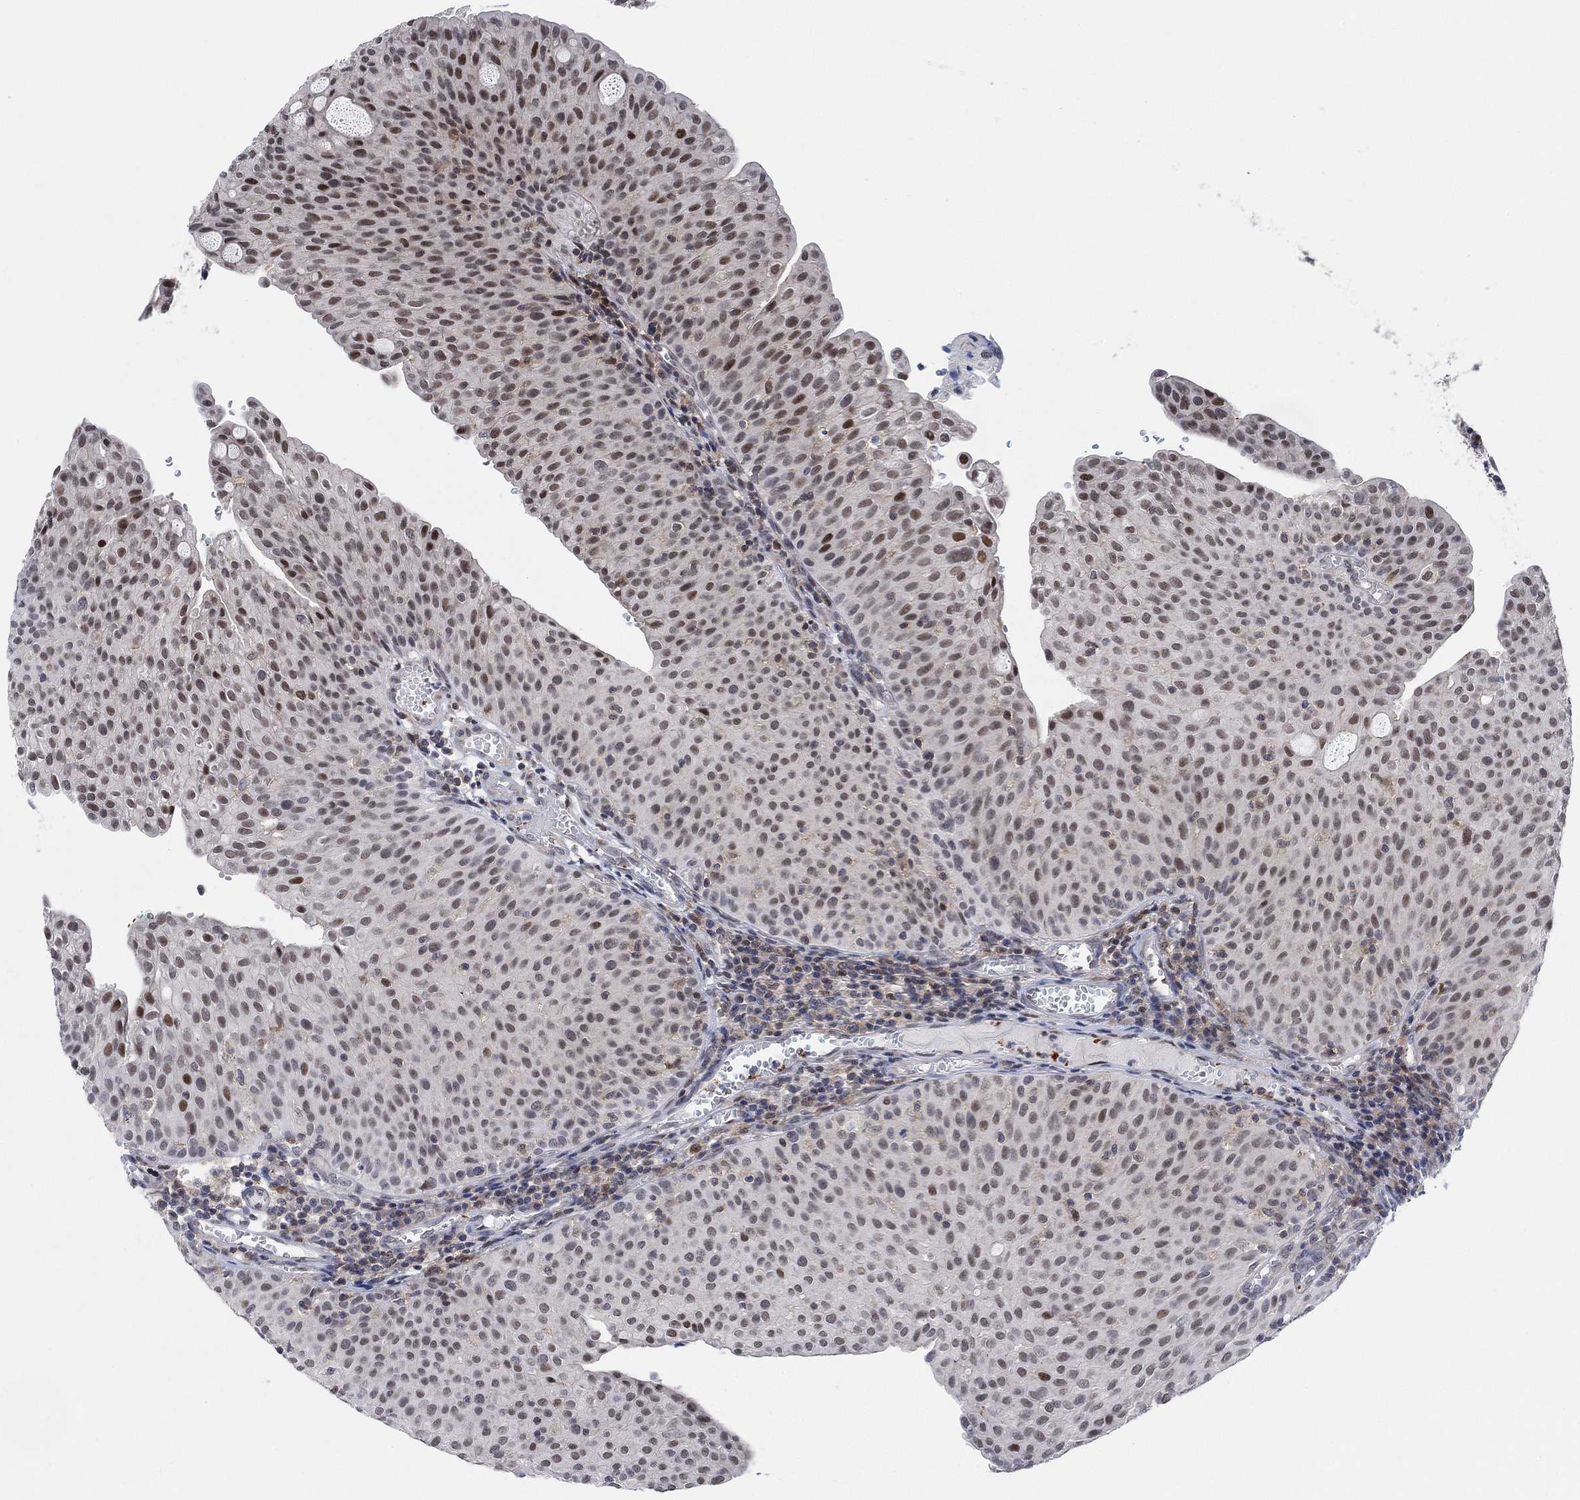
{"staining": {"intensity": "moderate", "quantity": "25%-75%", "location": "nuclear"}, "tissue": "urothelial cancer", "cell_type": "Tumor cells", "image_type": "cancer", "snomed": [{"axis": "morphology", "description": "Urothelial carcinoma, Low grade"}, {"axis": "topography", "description": "Urinary bladder"}], "caption": "Urothelial carcinoma (low-grade) was stained to show a protein in brown. There is medium levels of moderate nuclear expression in about 25%-75% of tumor cells.", "gene": "PWWP2B", "patient": {"sex": "male", "age": 54}}